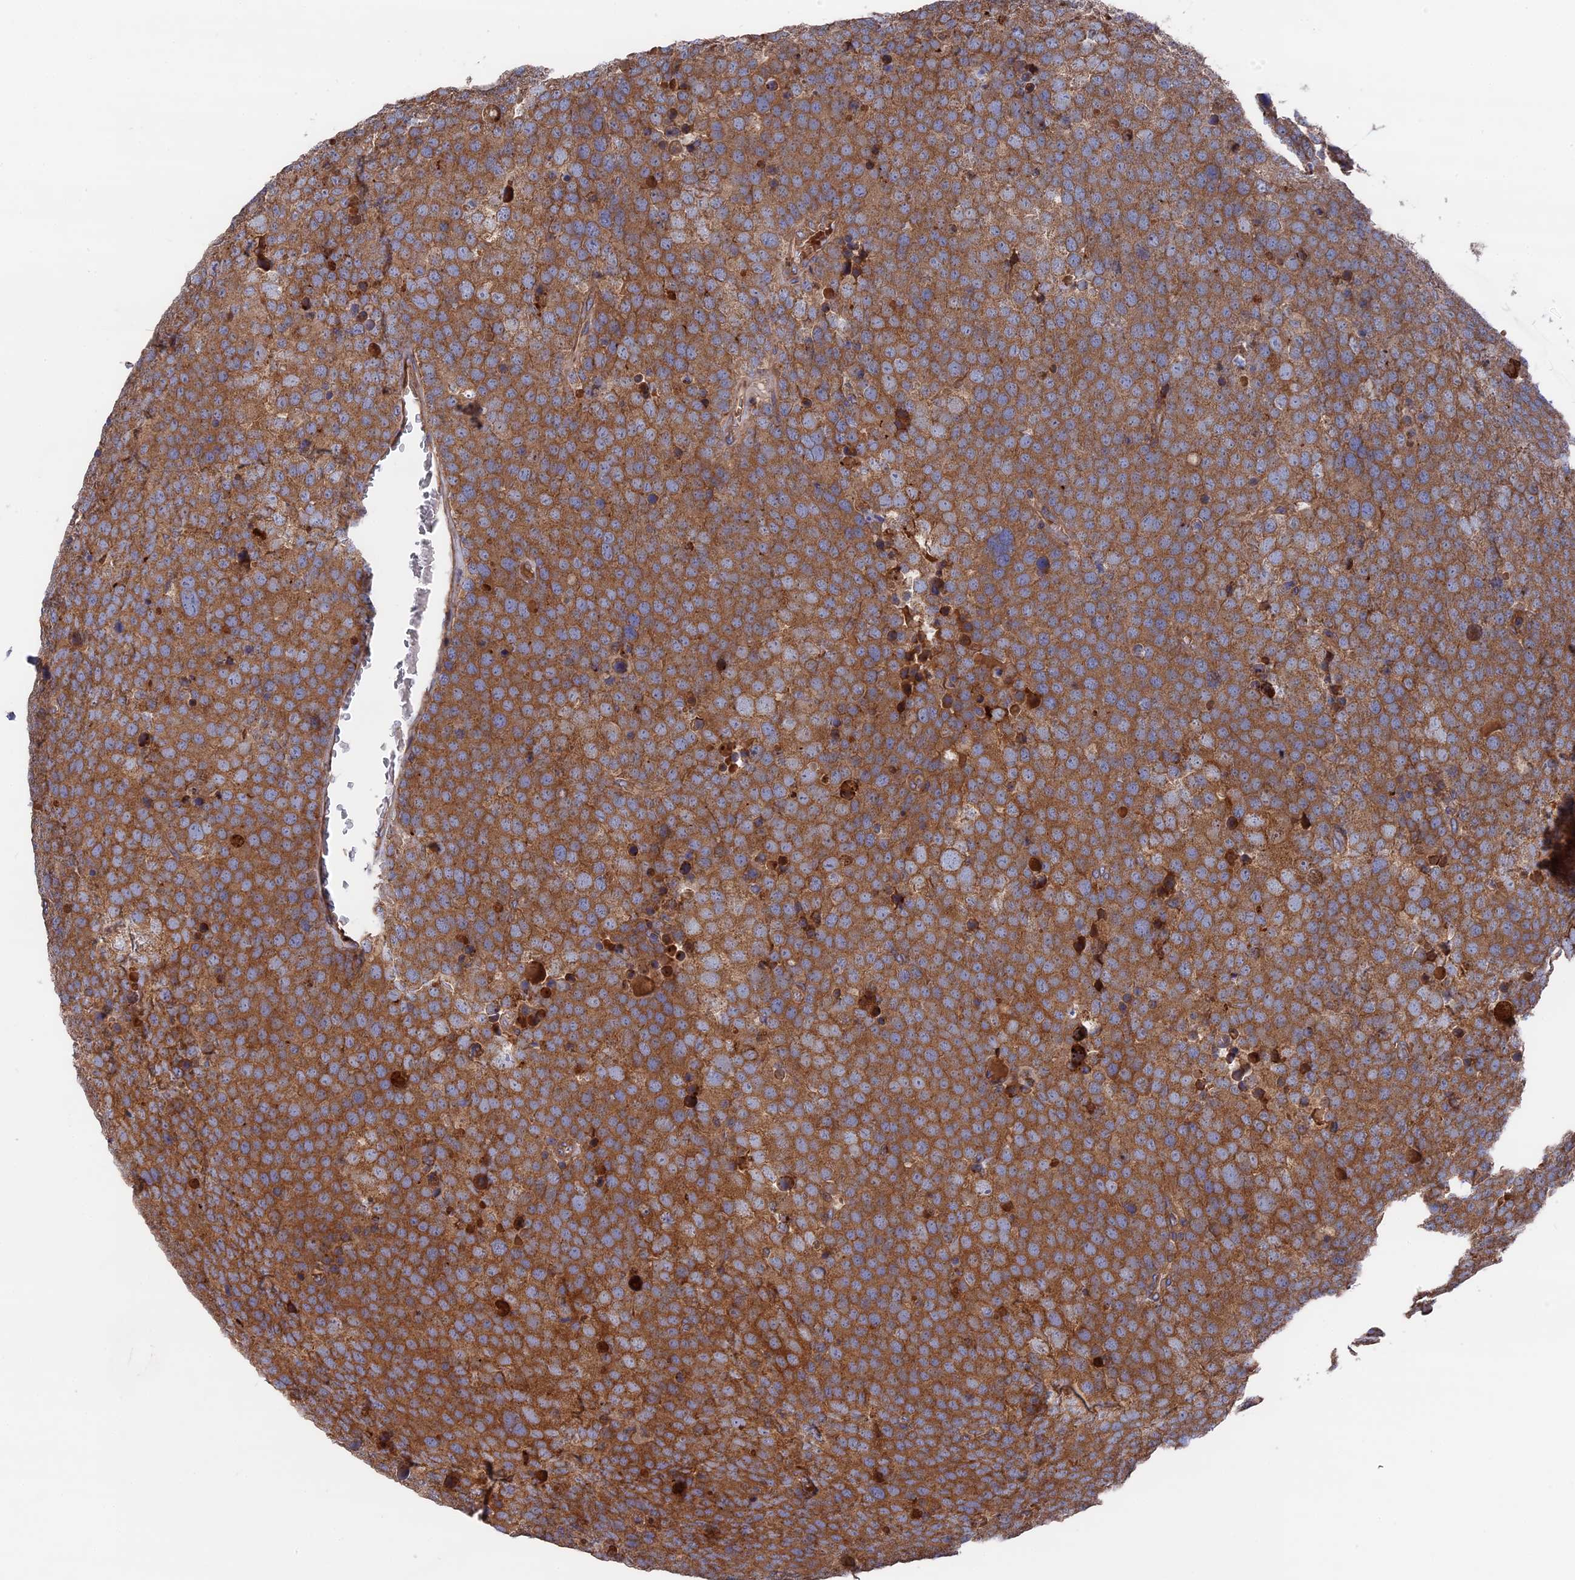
{"staining": {"intensity": "strong", "quantity": ">75%", "location": "cytoplasmic/membranous"}, "tissue": "testis cancer", "cell_type": "Tumor cells", "image_type": "cancer", "snomed": [{"axis": "morphology", "description": "Seminoma, NOS"}, {"axis": "topography", "description": "Testis"}], "caption": "Immunohistochemical staining of human seminoma (testis) shows high levels of strong cytoplasmic/membranous expression in approximately >75% of tumor cells.", "gene": "TELO2", "patient": {"sex": "male", "age": 71}}